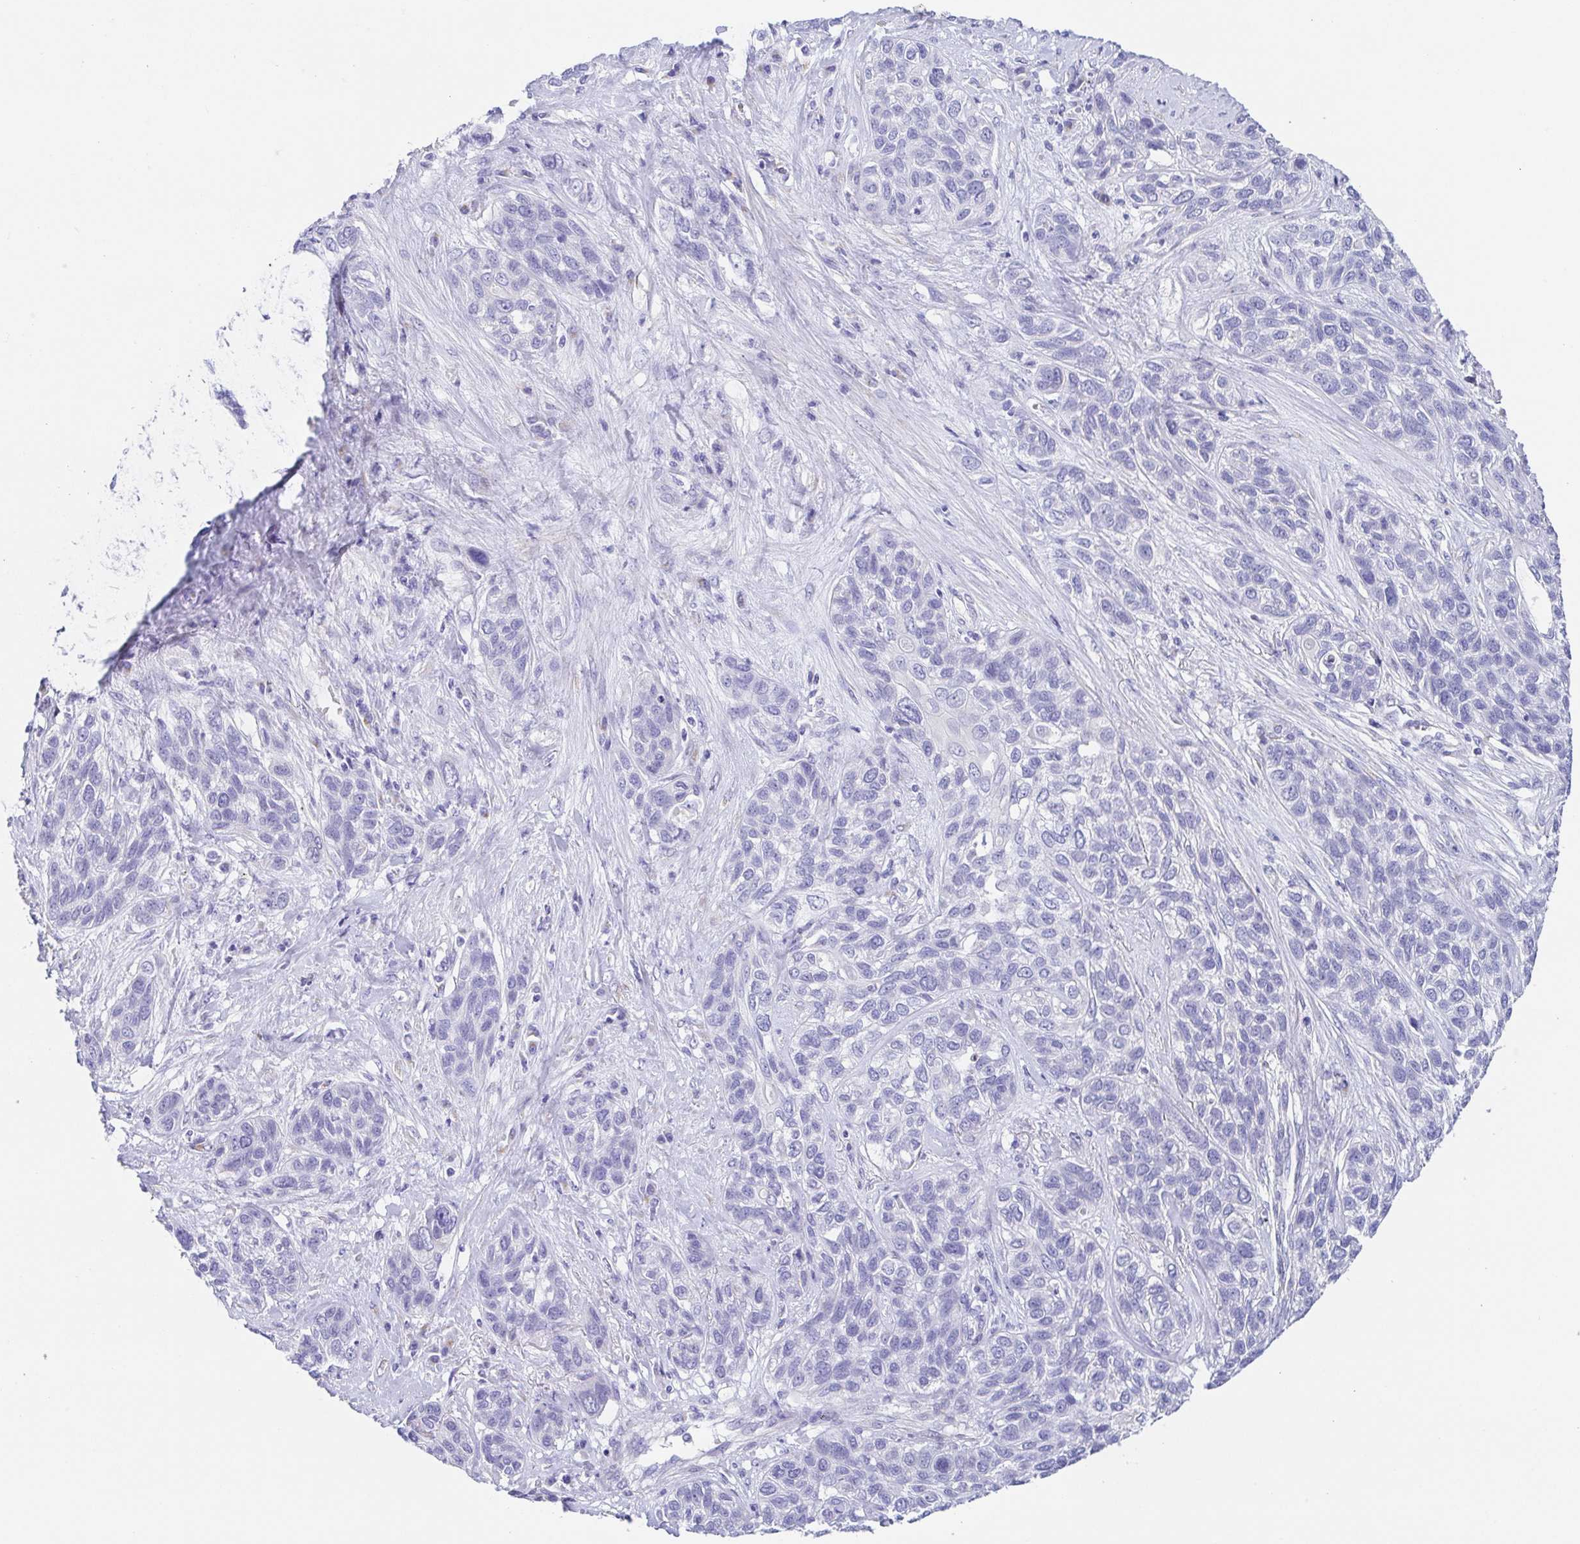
{"staining": {"intensity": "negative", "quantity": "none", "location": "none"}, "tissue": "lung cancer", "cell_type": "Tumor cells", "image_type": "cancer", "snomed": [{"axis": "morphology", "description": "Squamous cell carcinoma, NOS"}, {"axis": "topography", "description": "Lung"}], "caption": "There is no significant staining in tumor cells of lung cancer (squamous cell carcinoma).", "gene": "SCG3", "patient": {"sex": "female", "age": 70}}